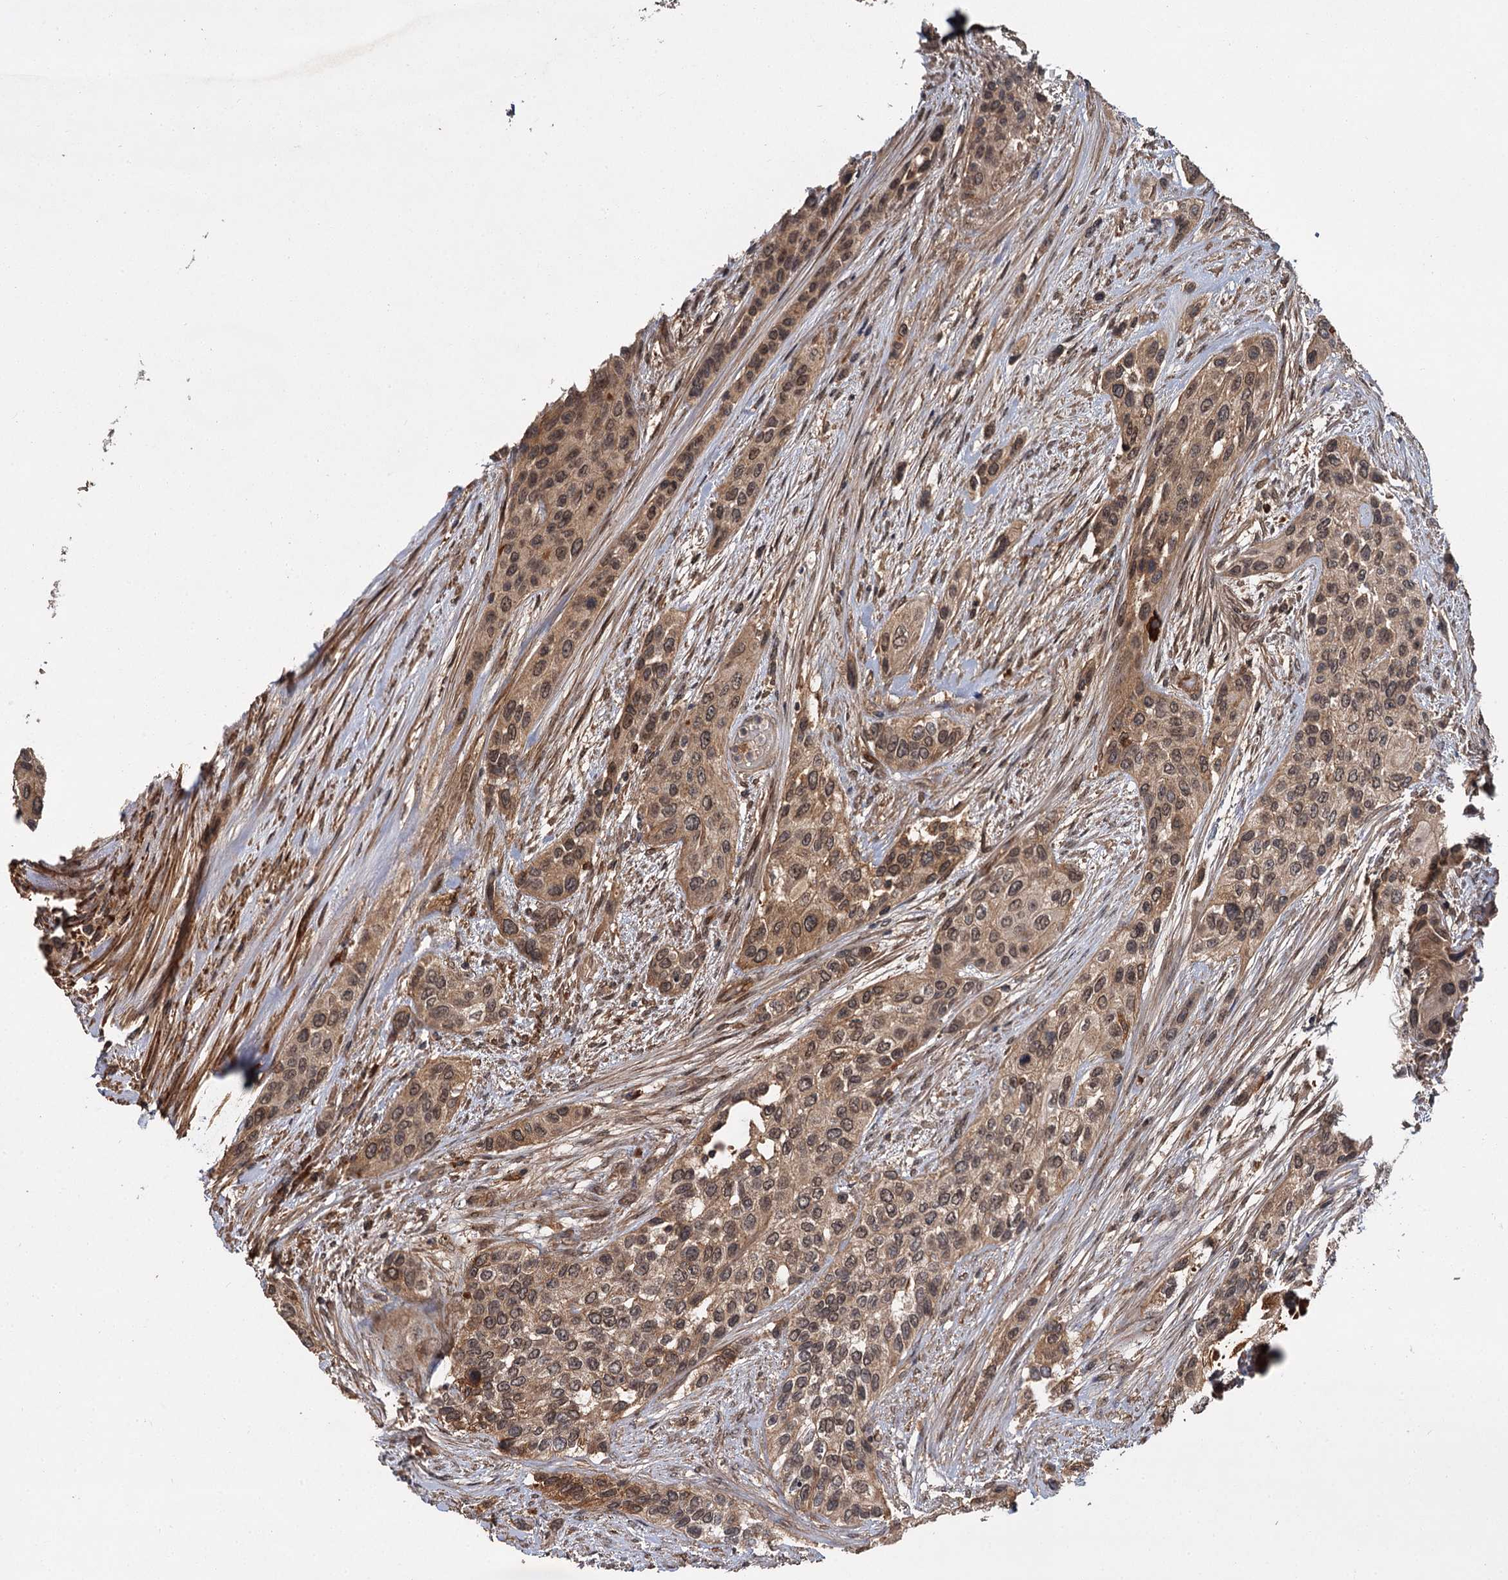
{"staining": {"intensity": "moderate", "quantity": ">75%", "location": "cytoplasmic/membranous,nuclear"}, "tissue": "urothelial cancer", "cell_type": "Tumor cells", "image_type": "cancer", "snomed": [{"axis": "morphology", "description": "Normal tissue, NOS"}, {"axis": "morphology", "description": "Urothelial carcinoma, High grade"}, {"axis": "topography", "description": "Vascular tissue"}, {"axis": "topography", "description": "Urinary bladder"}], "caption": "A photomicrograph showing moderate cytoplasmic/membranous and nuclear expression in about >75% of tumor cells in urothelial cancer, as visualized by brown immunohistochemical staining.", "gene": "MBD6", "patient": {"sex": "female", "age": 56}}